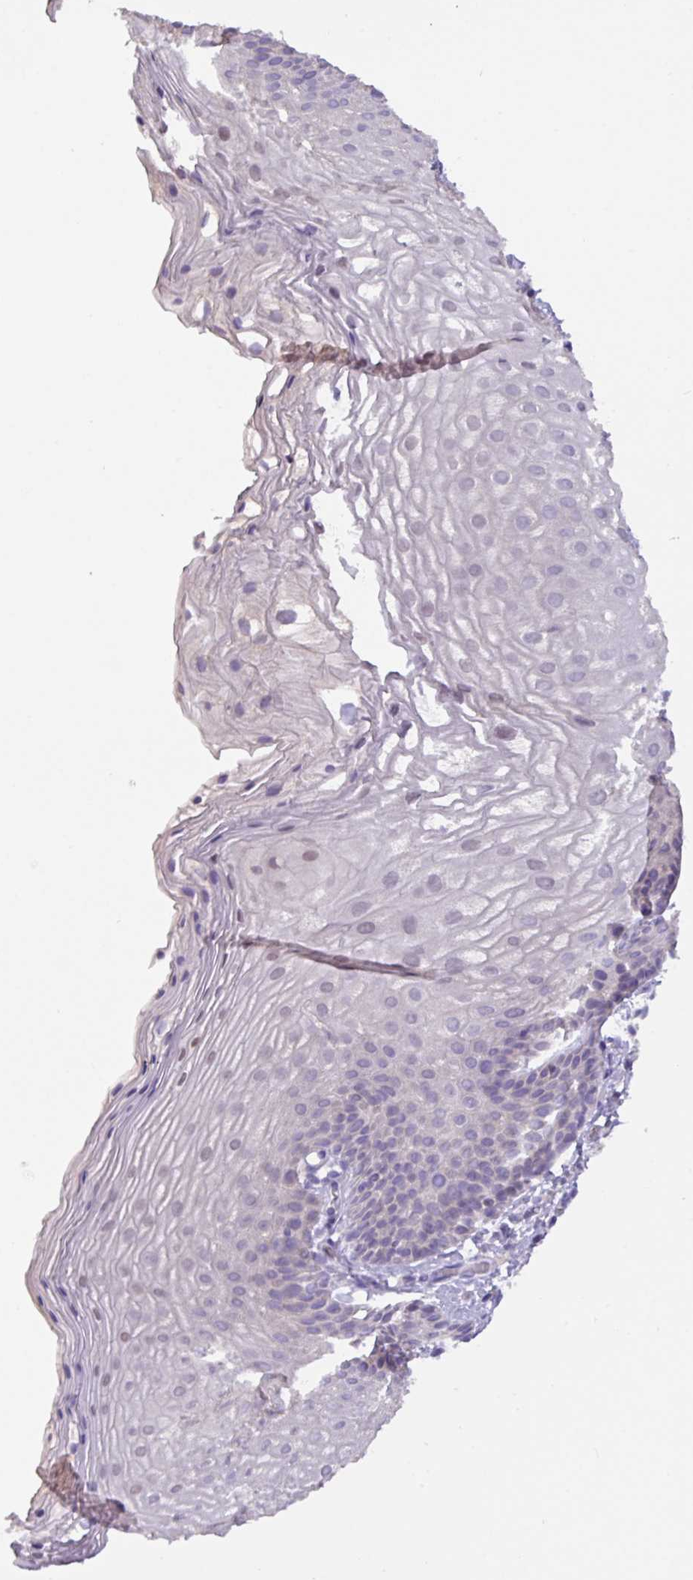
{"staining": {"intensity": "negative", "quantity": "none", "location": "none"}, "tissue": "skin", "cell_type": "Epidermal cells", "image_type": "normal", "snomed": [{"axis": "morphology", "description": "Normal tissue, NOS"}, {"axis": "topography", "description": "Anal"}], "caption": "Skin stained for a protein using immunohistochemistry shows no staining epidermal cells.", "gene": "PAX8", "patient": {"sex": "female", "age": 40}}